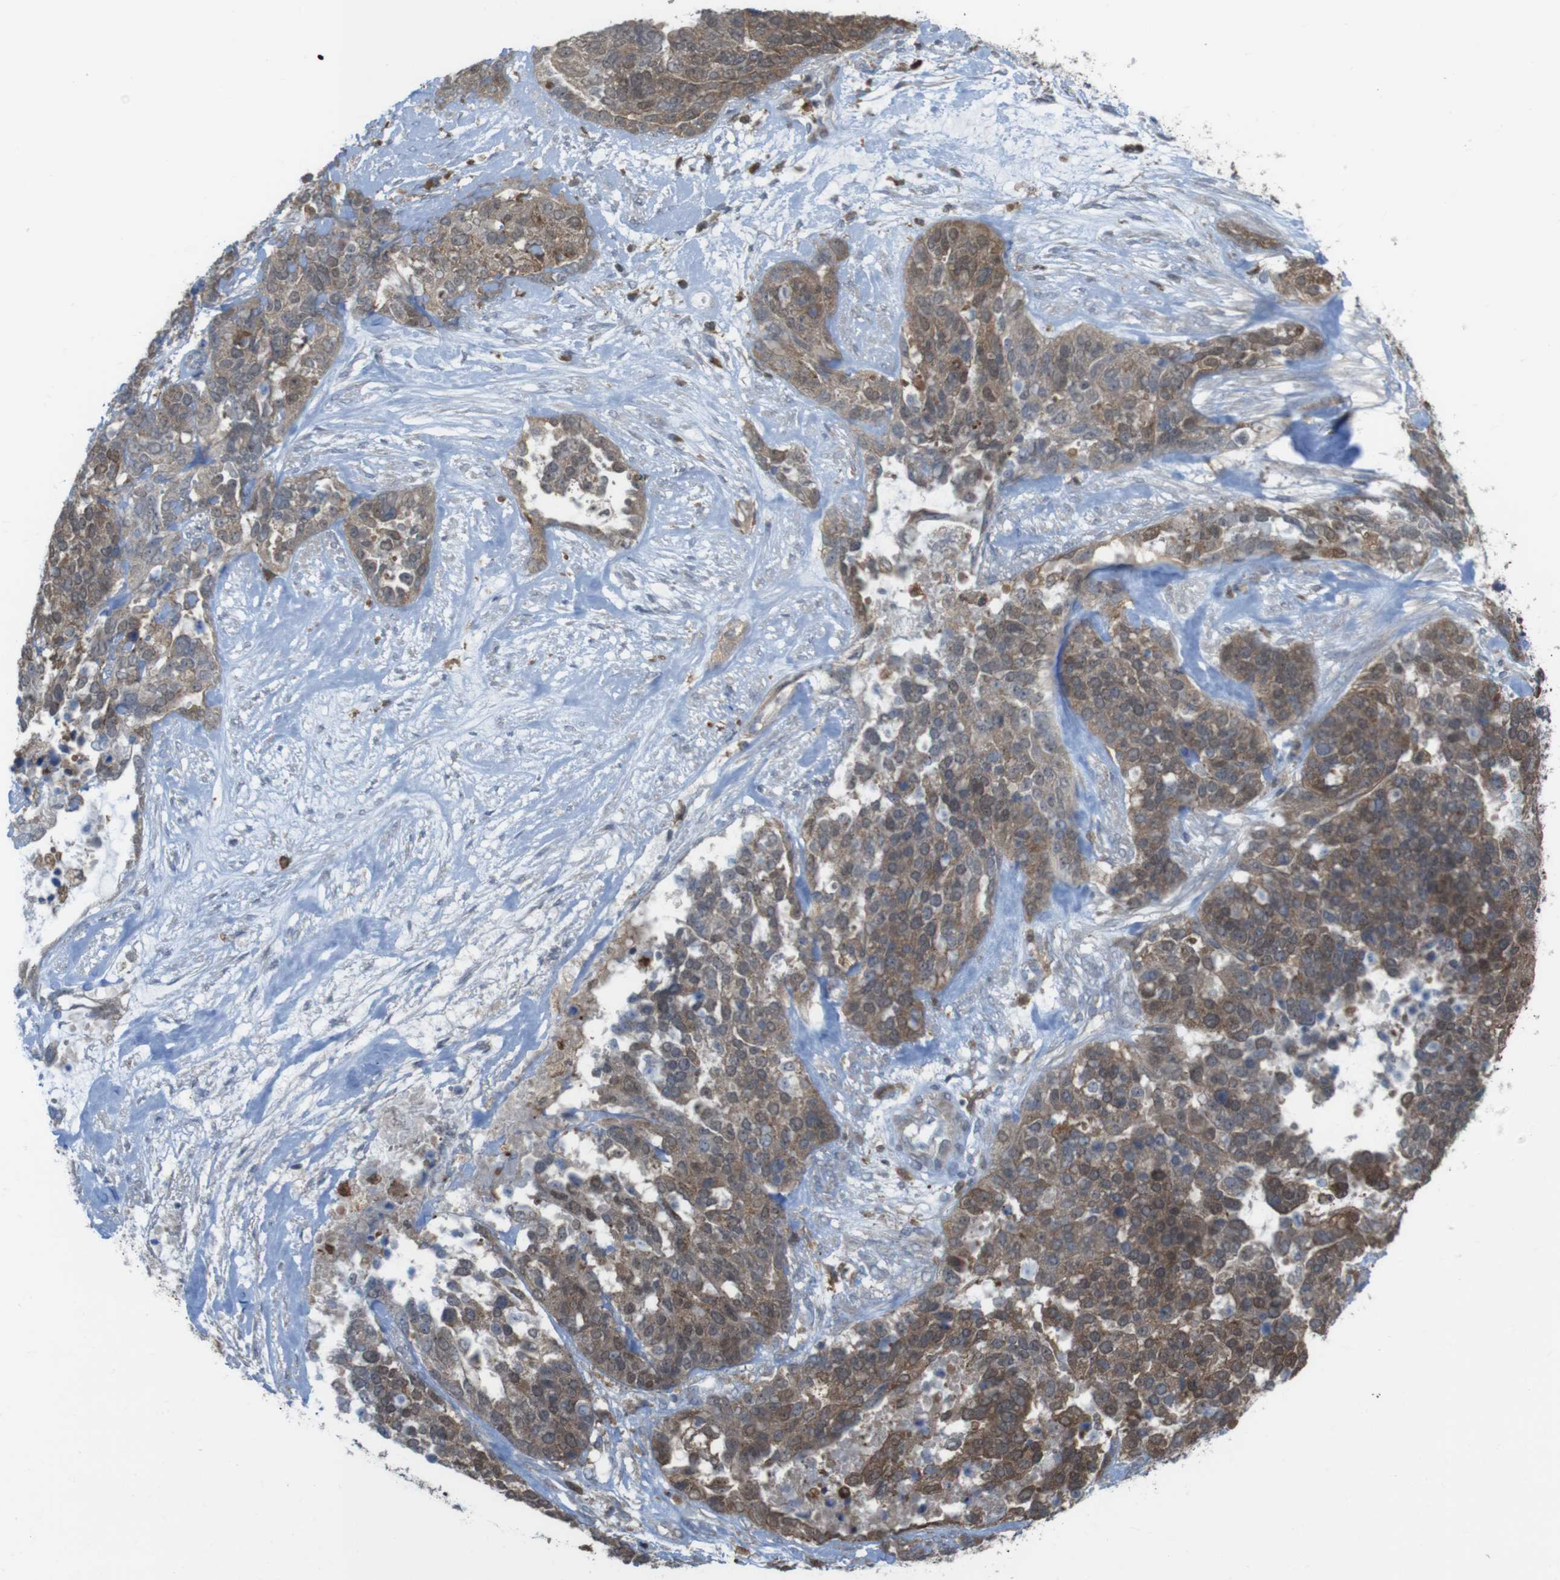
{"staining": {"intensity": "moderate", "quantity": ">75%", "location": "cytoplasmic/membranous"}, "tissue": "ovarian cancer", "cell_type": "Tumor cells", "image_type": "cancer", "snomed": [{"axis": "morphology", "description": "Cystadenocarcinoma, serous, NOS"}, {"axis": "topography", "description": "Ovary"}], "caption": "Approximately >75% of tumor cells in ovarian cancer (serous cystadenocarcinoma) show moderate cytoplasmic/membranous protein expression as visualized by brown immunohistochemical staining.", "gene": "PRKCD", "patient": {"sex": "female", "age": 44}}